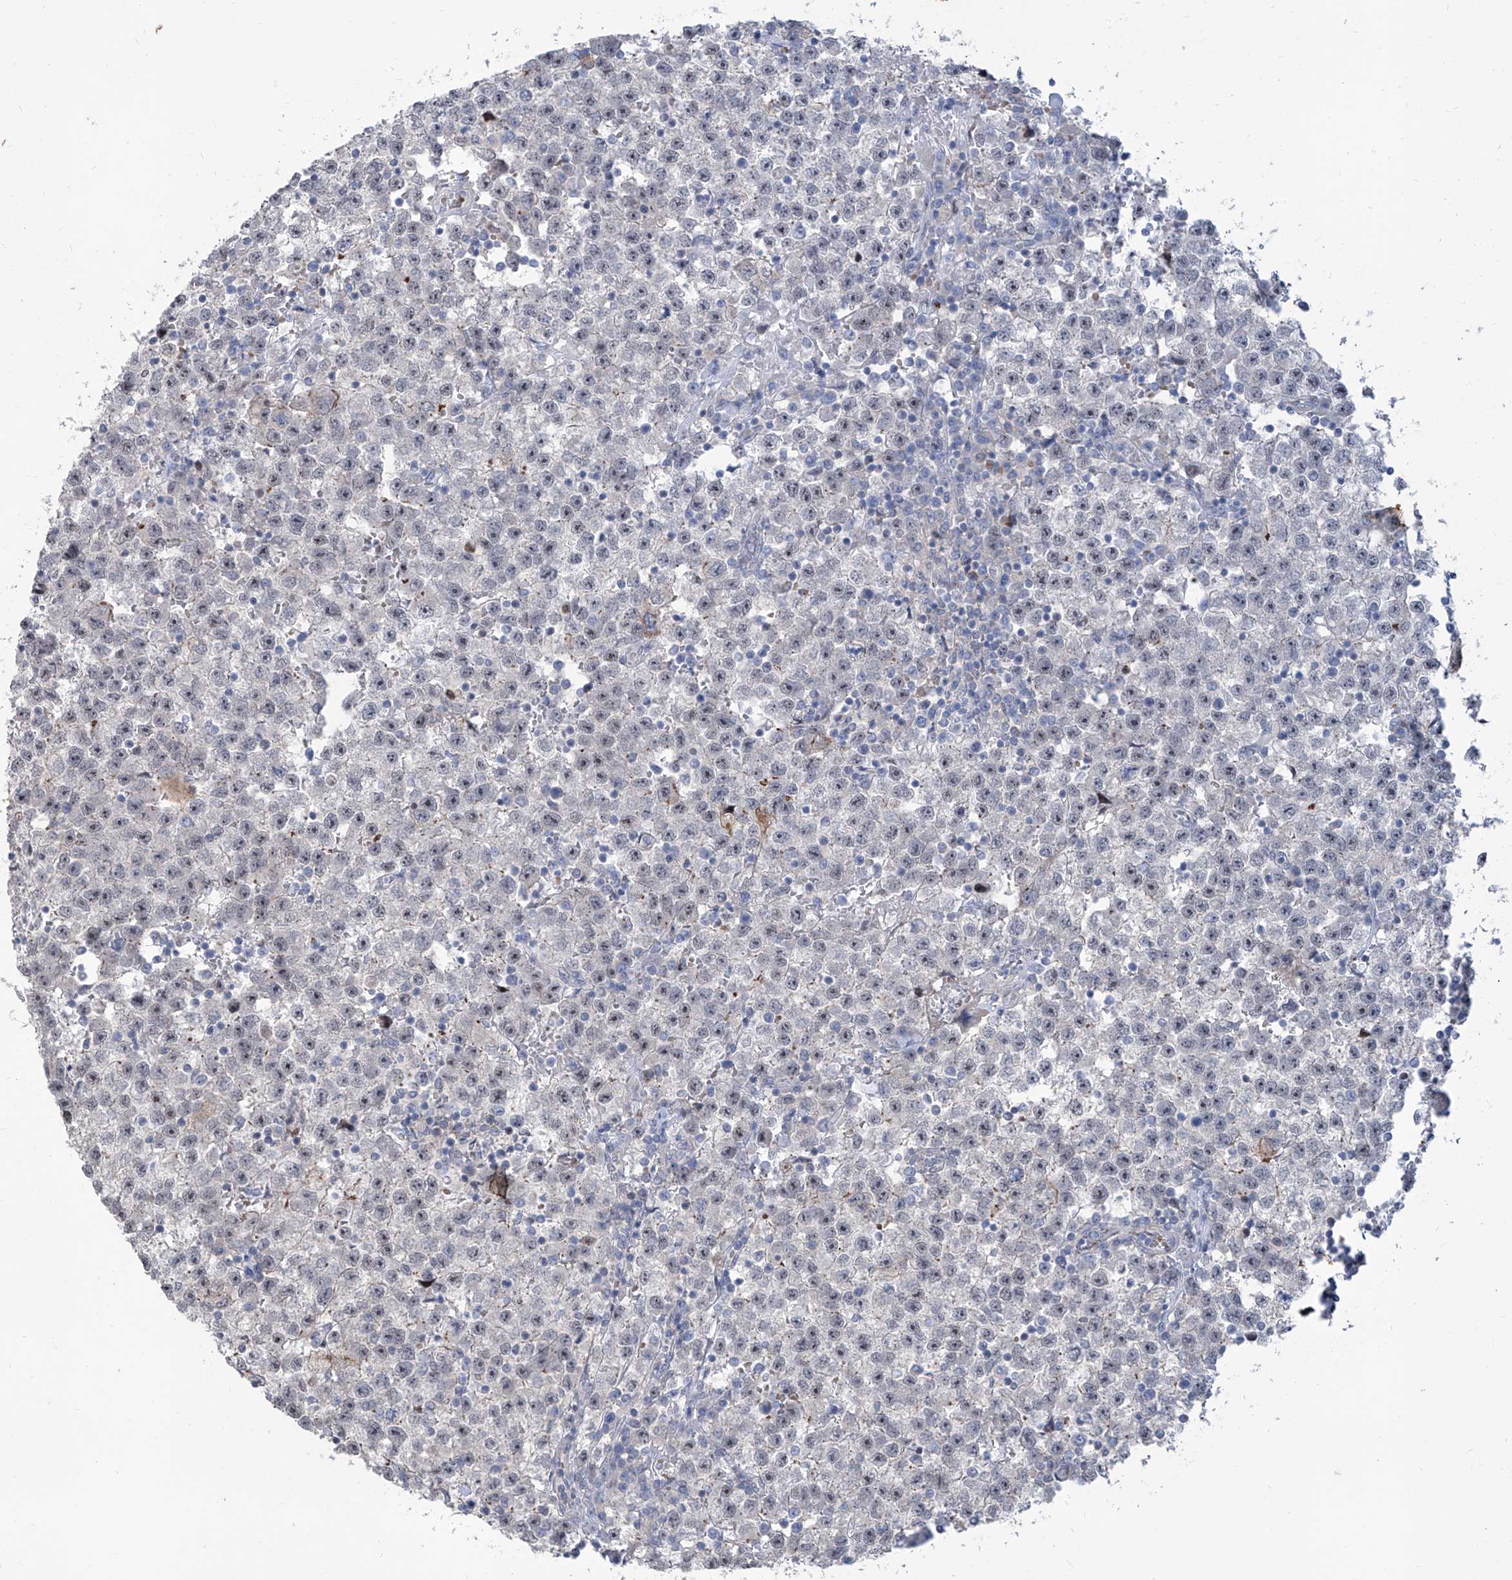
{"staining": {"intensity": "negative", "quantity": "none", "location": "none"}, "tissue": "testis cancer", "cell_type": "Tumor cells", "image_type": "cancer", "snomed": [{"axis": "morphology", "description": "Seminoma, NOS"}, {"axis": "topography", "description": "Testis"}], "caption": "A high-resolution photomicrograph shows immunohistochemistry staining of seminoma (testis), which shows no significant positivity in tumor cells. (Stains: DAB (3,3'-diaminobenzidine) IHC with hematoxylin counter stain, Microscopy: brightfield microscopy at high magnification).", "gene": "LRRC1", "patient": {"sex": "male", "age": 22}}